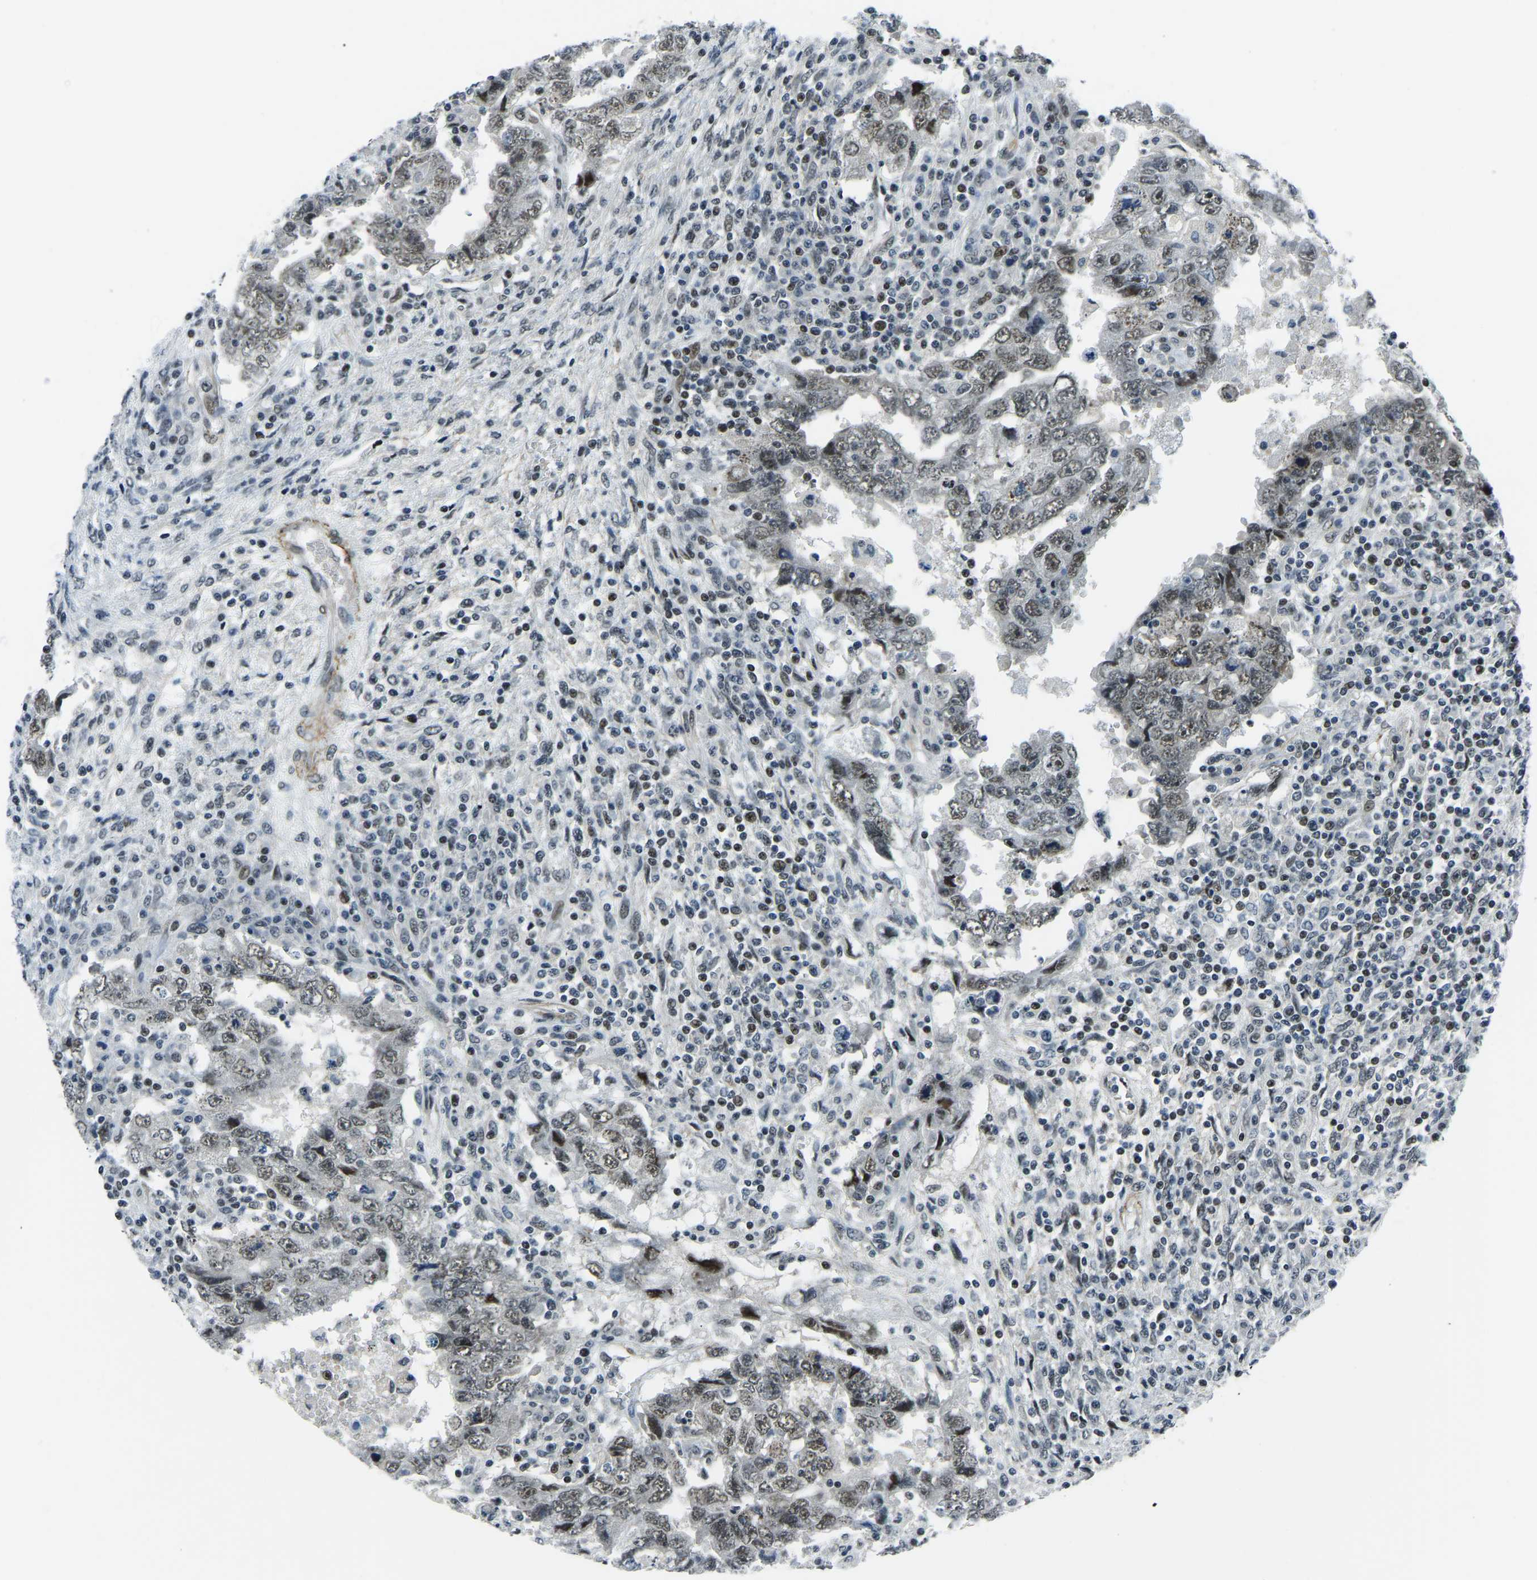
{"staining": {"intensity": "weak", "quantity": ">75%", "location": "nuclear"}, "tissue": "testis cancer", "cell_type": "Tumor cells", "image_type": "cancer", "snomed": [{"axis": "morphology", "description": "Carcinoma, Embryonal, NOS"}, {"axis": "topography", "description": "Testis"}], "caption": "IHC (DAB (3,3'-diaminobenzidine)) staining of testis embryonal carcinoma shows weak nuclear protein staining in approximately >75% of tumor cells.", "gene": "PRCC", "patient": {"sex": "male", "age": 26}}